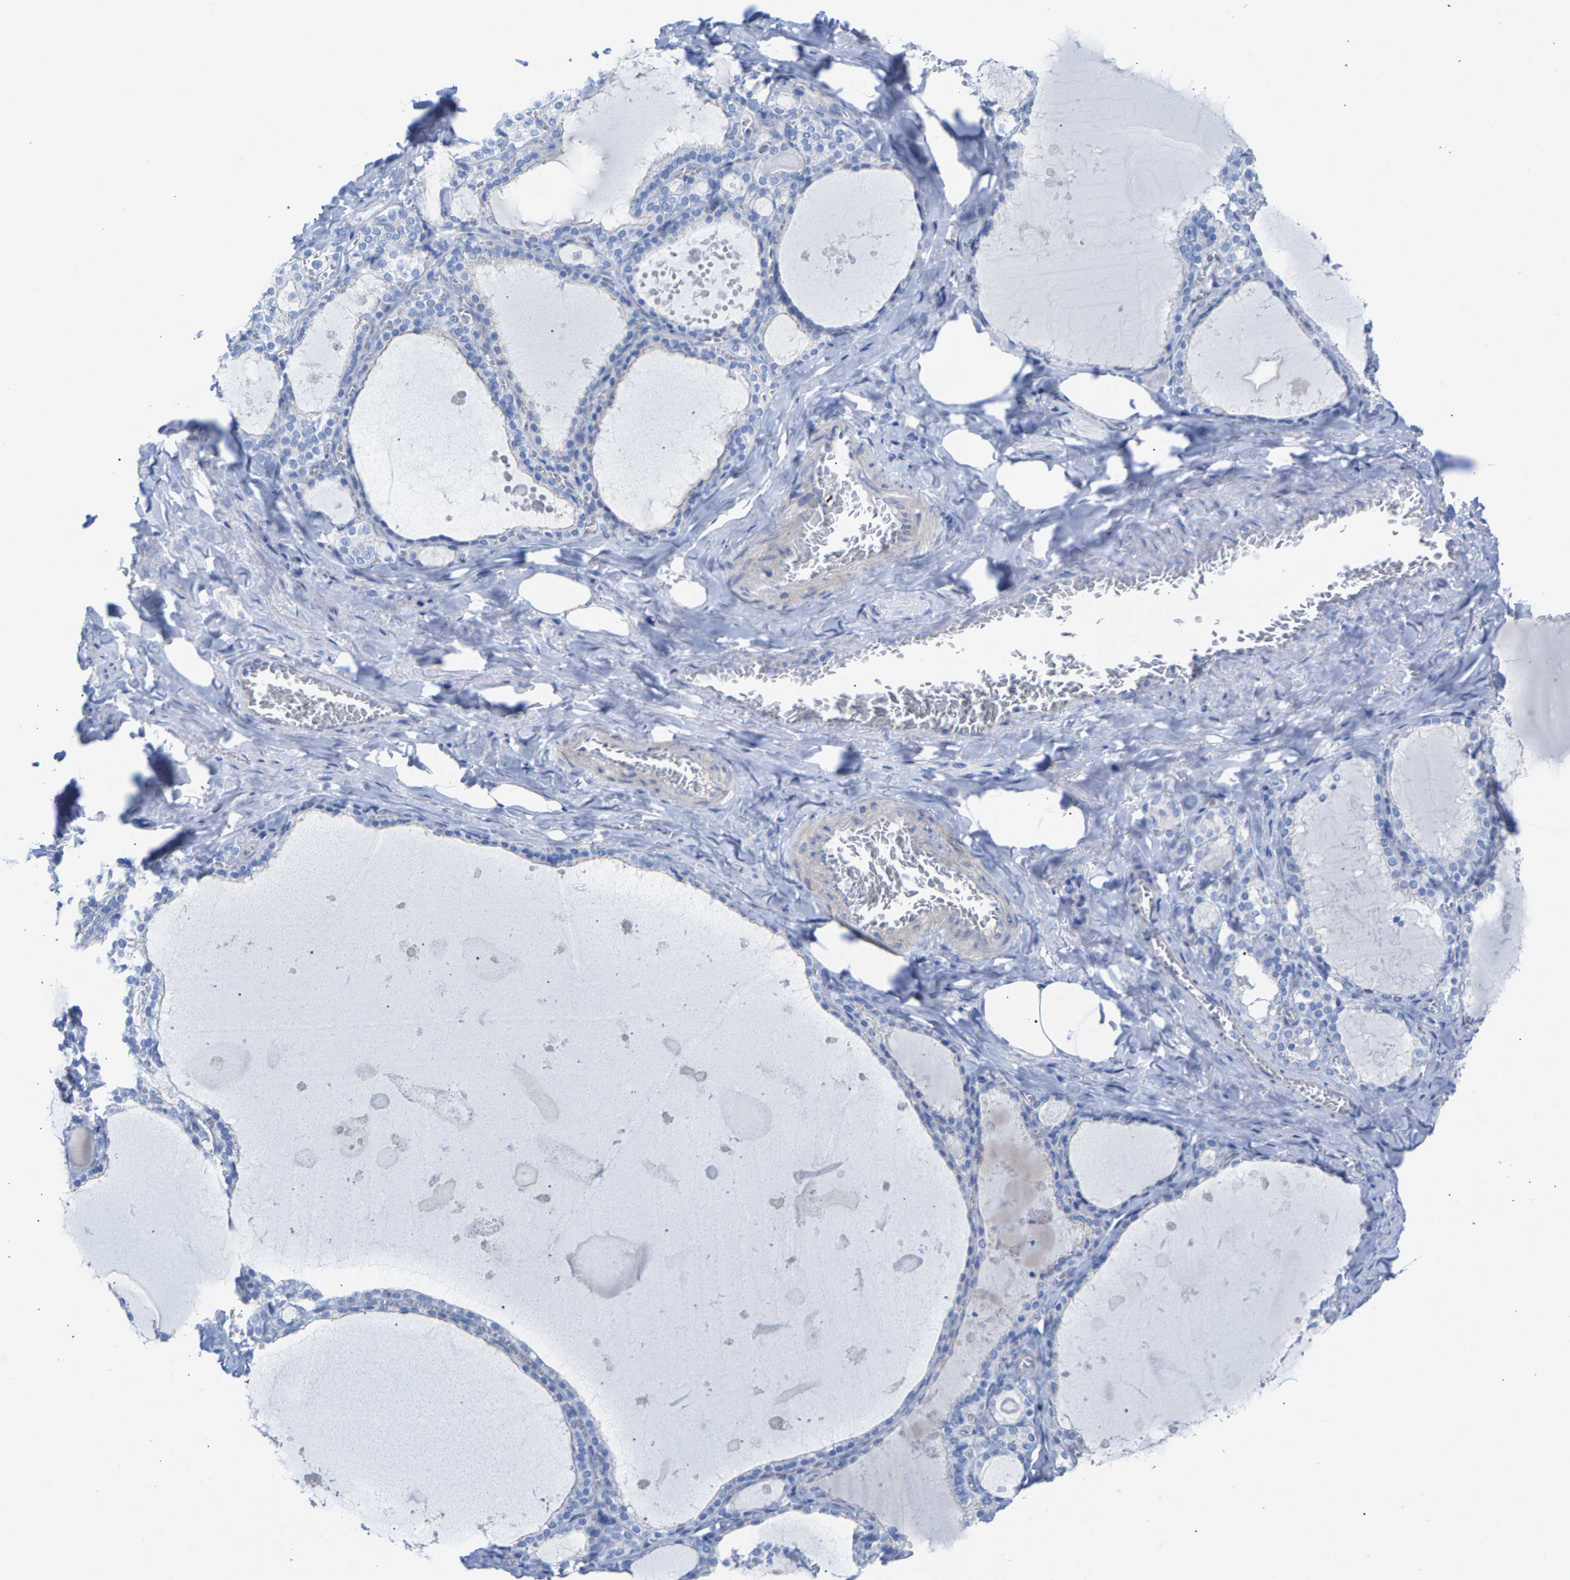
{"staining": {"intensity": "negative", "quantity": "none", "location": "none"}, "tissue": "thyroid gland", "cell_type": "Glandular cells", "image_type": "normal", "snomed": [{"axis": "morphology", "description": "Normal tissue, NOS"}, {"axis": "topography", "description": "Thyroid gland"}], "caption": "Immunohistochemical staining of benign thyroid gland exhibits no significant expression in glandular cells.", "gene": "CPA1", "patient": {"sex": "male", "age": 56}}